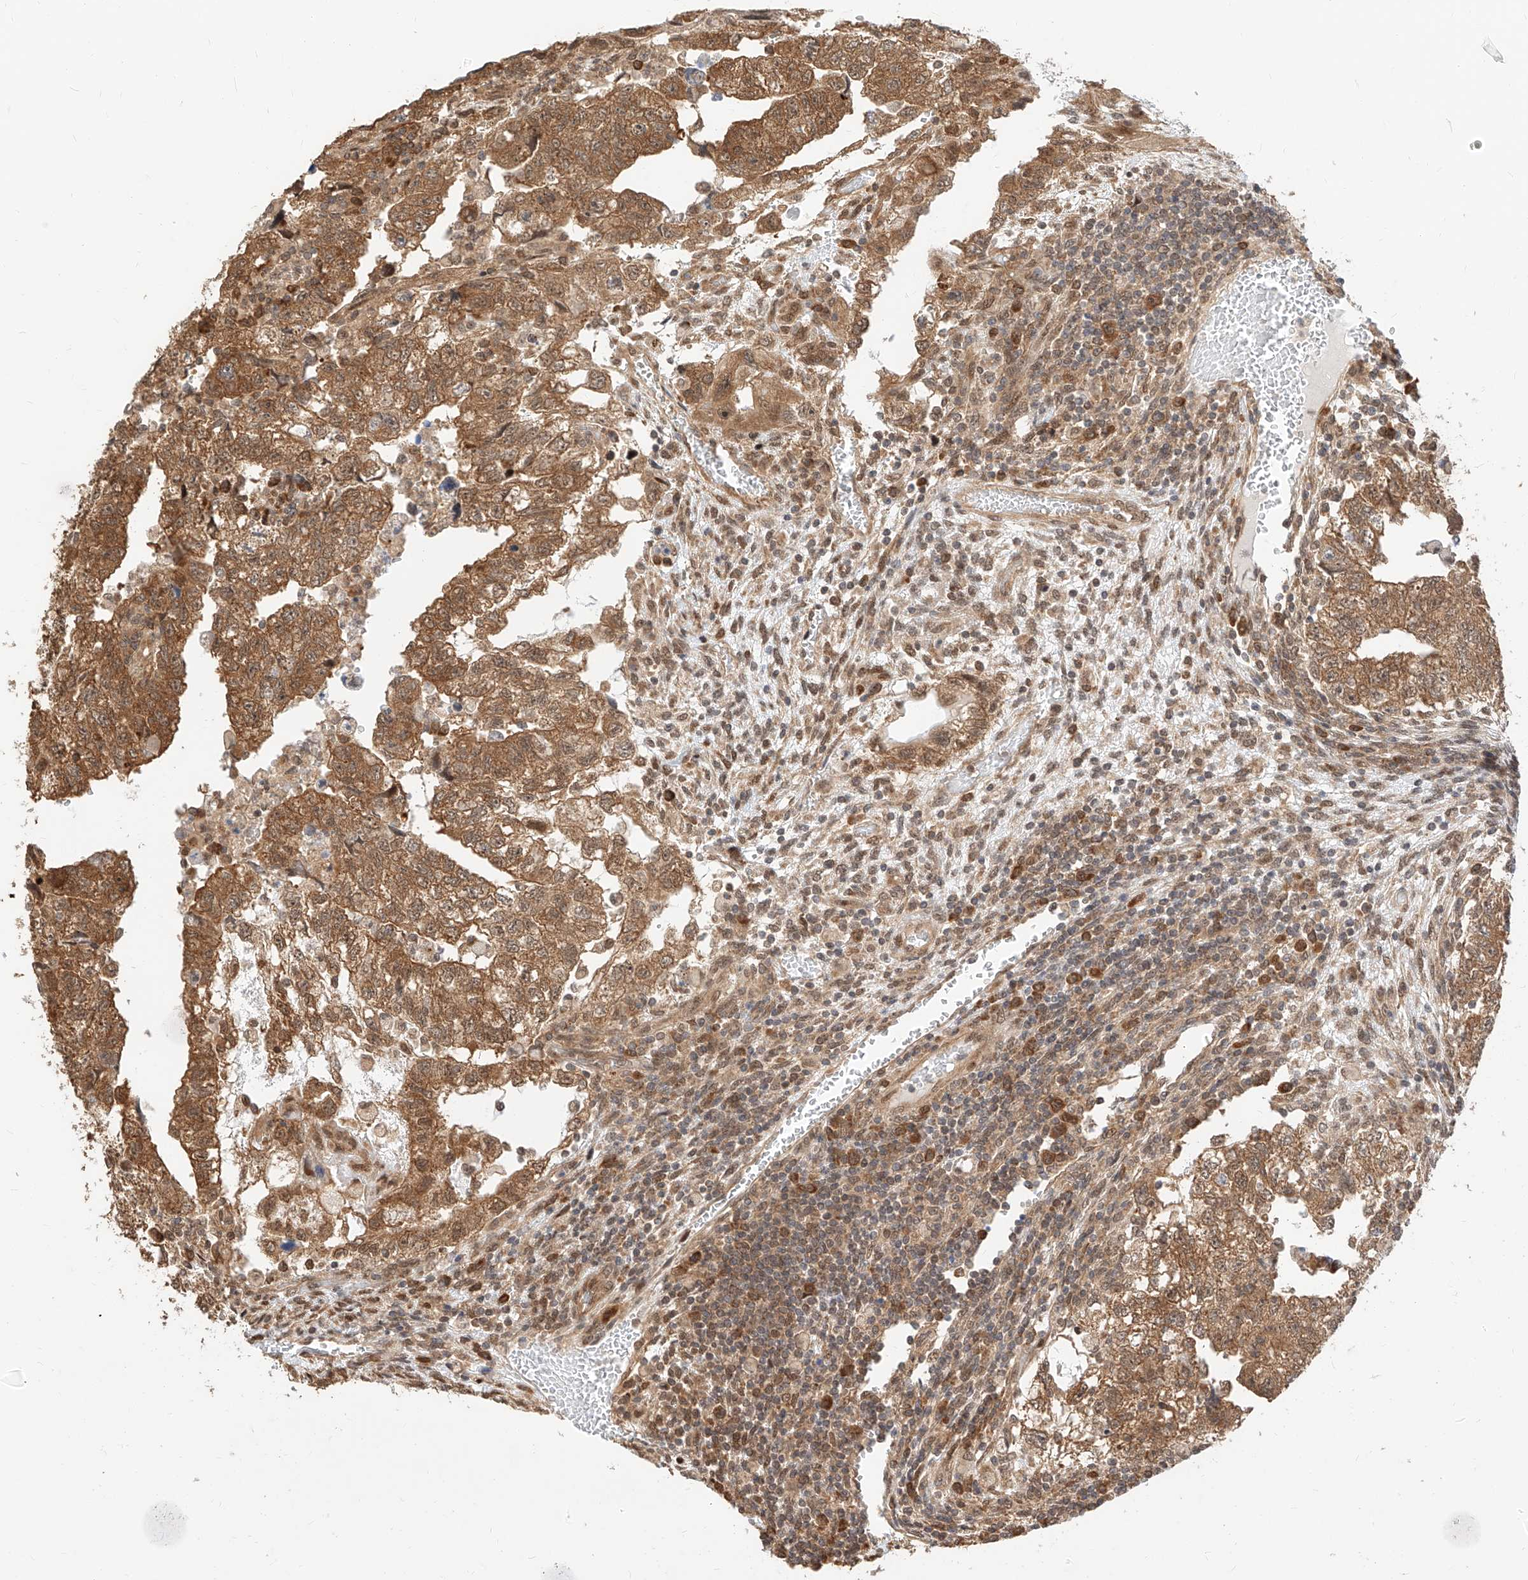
{"staining": {"intensity": "moderate", "quantity": ">75%", "location": "cytoplasmic/membranous,nuclear"}, "tissue": "testis cancer", "cell_type": "Tumor cells", "image_type": "cancer", "snomed": [{"axis": "morphology", "description": "Carcinoma, Embryonal, NOS"}, {"axis": "topography", "description": "Testis"}], "caption": "IHC micrograph of human testis embryonal carcinoma stained for a protein (brown), which demonstrates medium levels of moderate cytoplasmic/membranous and nuclear positivity in about >75% of tumor cells.", "gene": "EIF4H", "patient": {"sex": "male", "age": 36}}